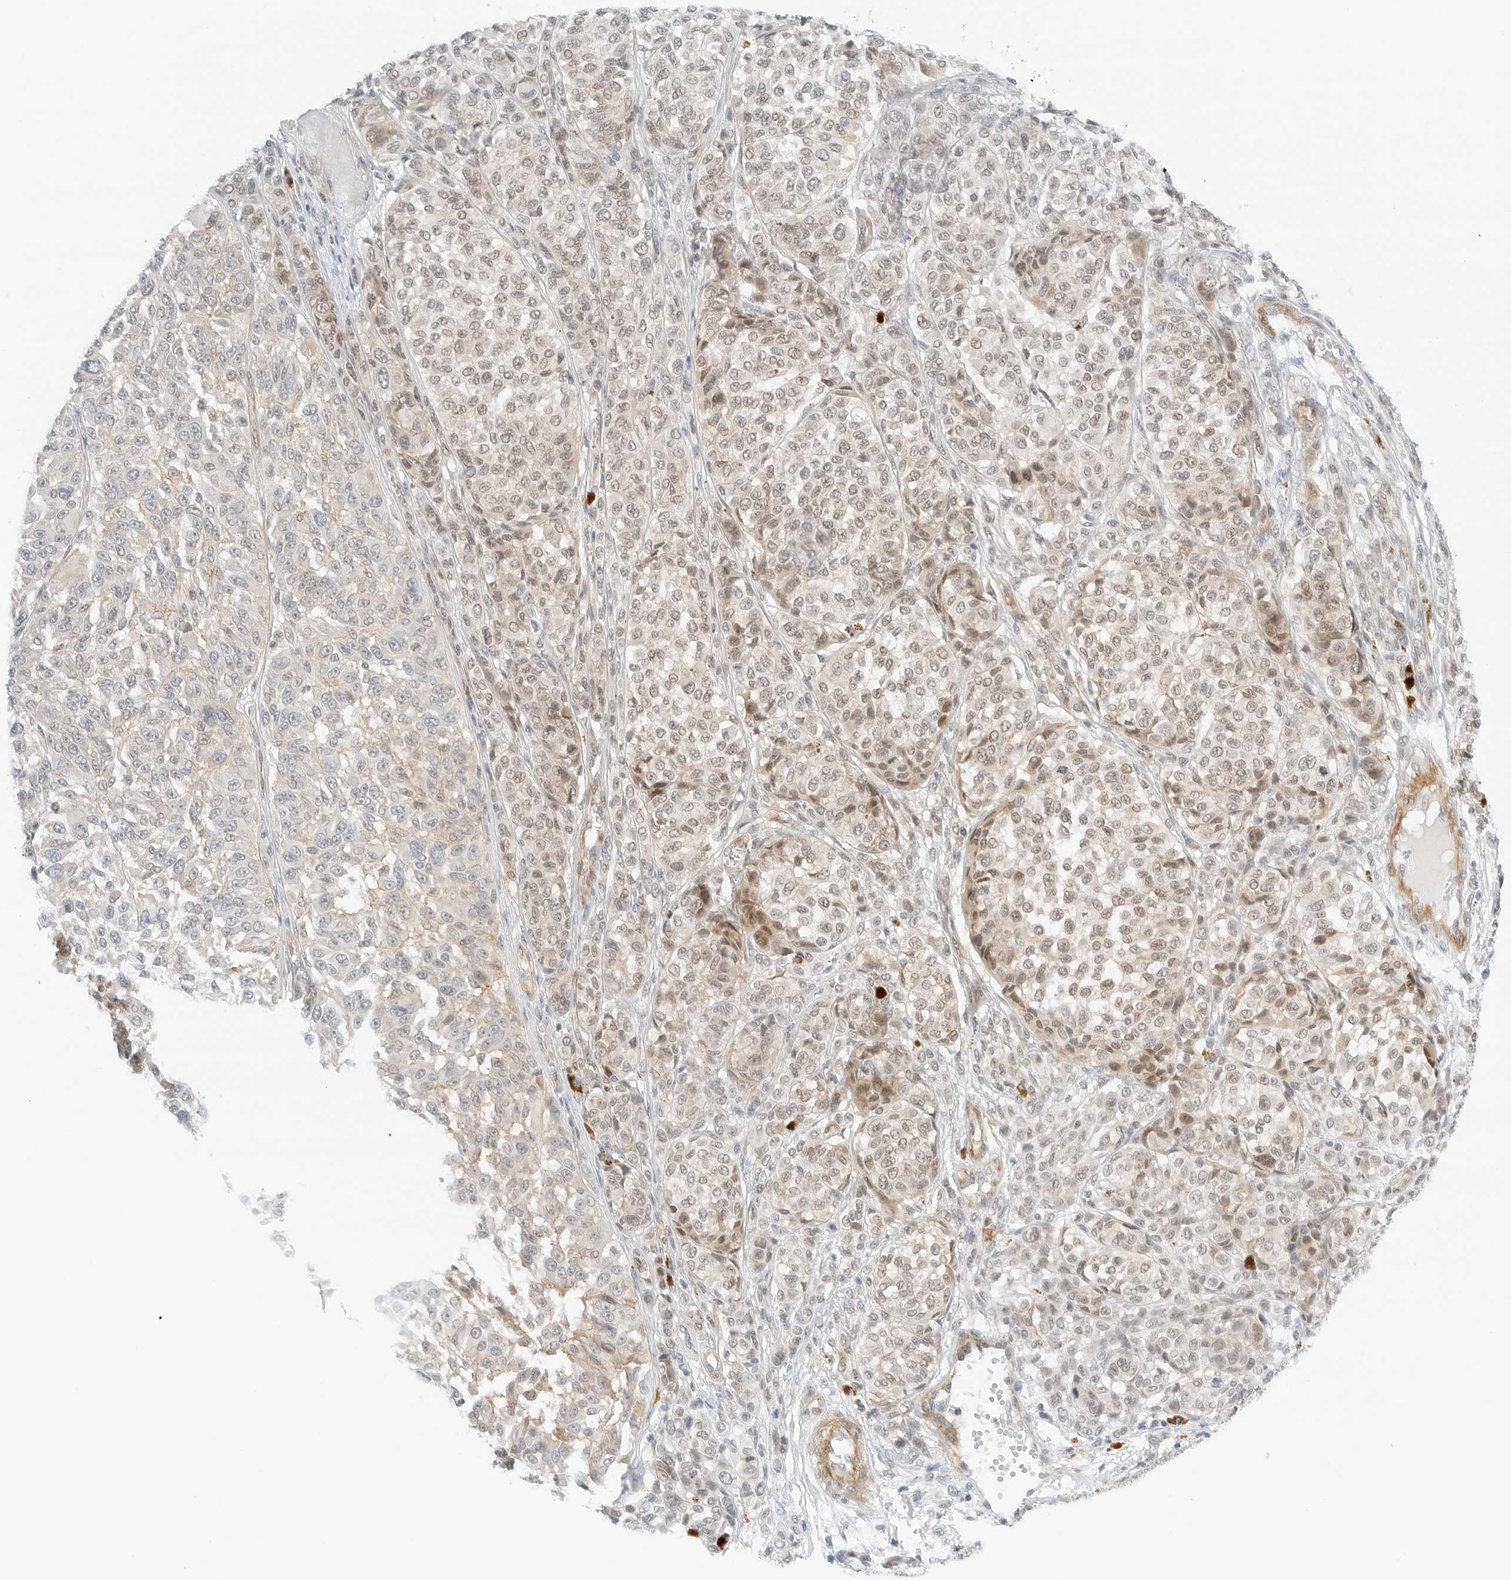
{"staining": {"intensity": "weak", "quantity": "25%-75%", "location": "nuclear"}, "tissue": "melanoma", "cell_type": "Tumor cells", "image_type": "cancer", "snomed": [{"axis": "morphology", "description": "Malignant melanoma, NOS"}, {"axis": "topography", "description": "Skin"}], "caption": "High-power microscopy captured an immunohistochemistry (IHC) micrograph of malignant melanoma, revealing weak nuclear positivity in about 25%-75% of tumor cells. (Brightfield microscopy of DAB IHC at high magnification).", "gene": "NEO1", "patient": {"sex": "male", "age": 83}}